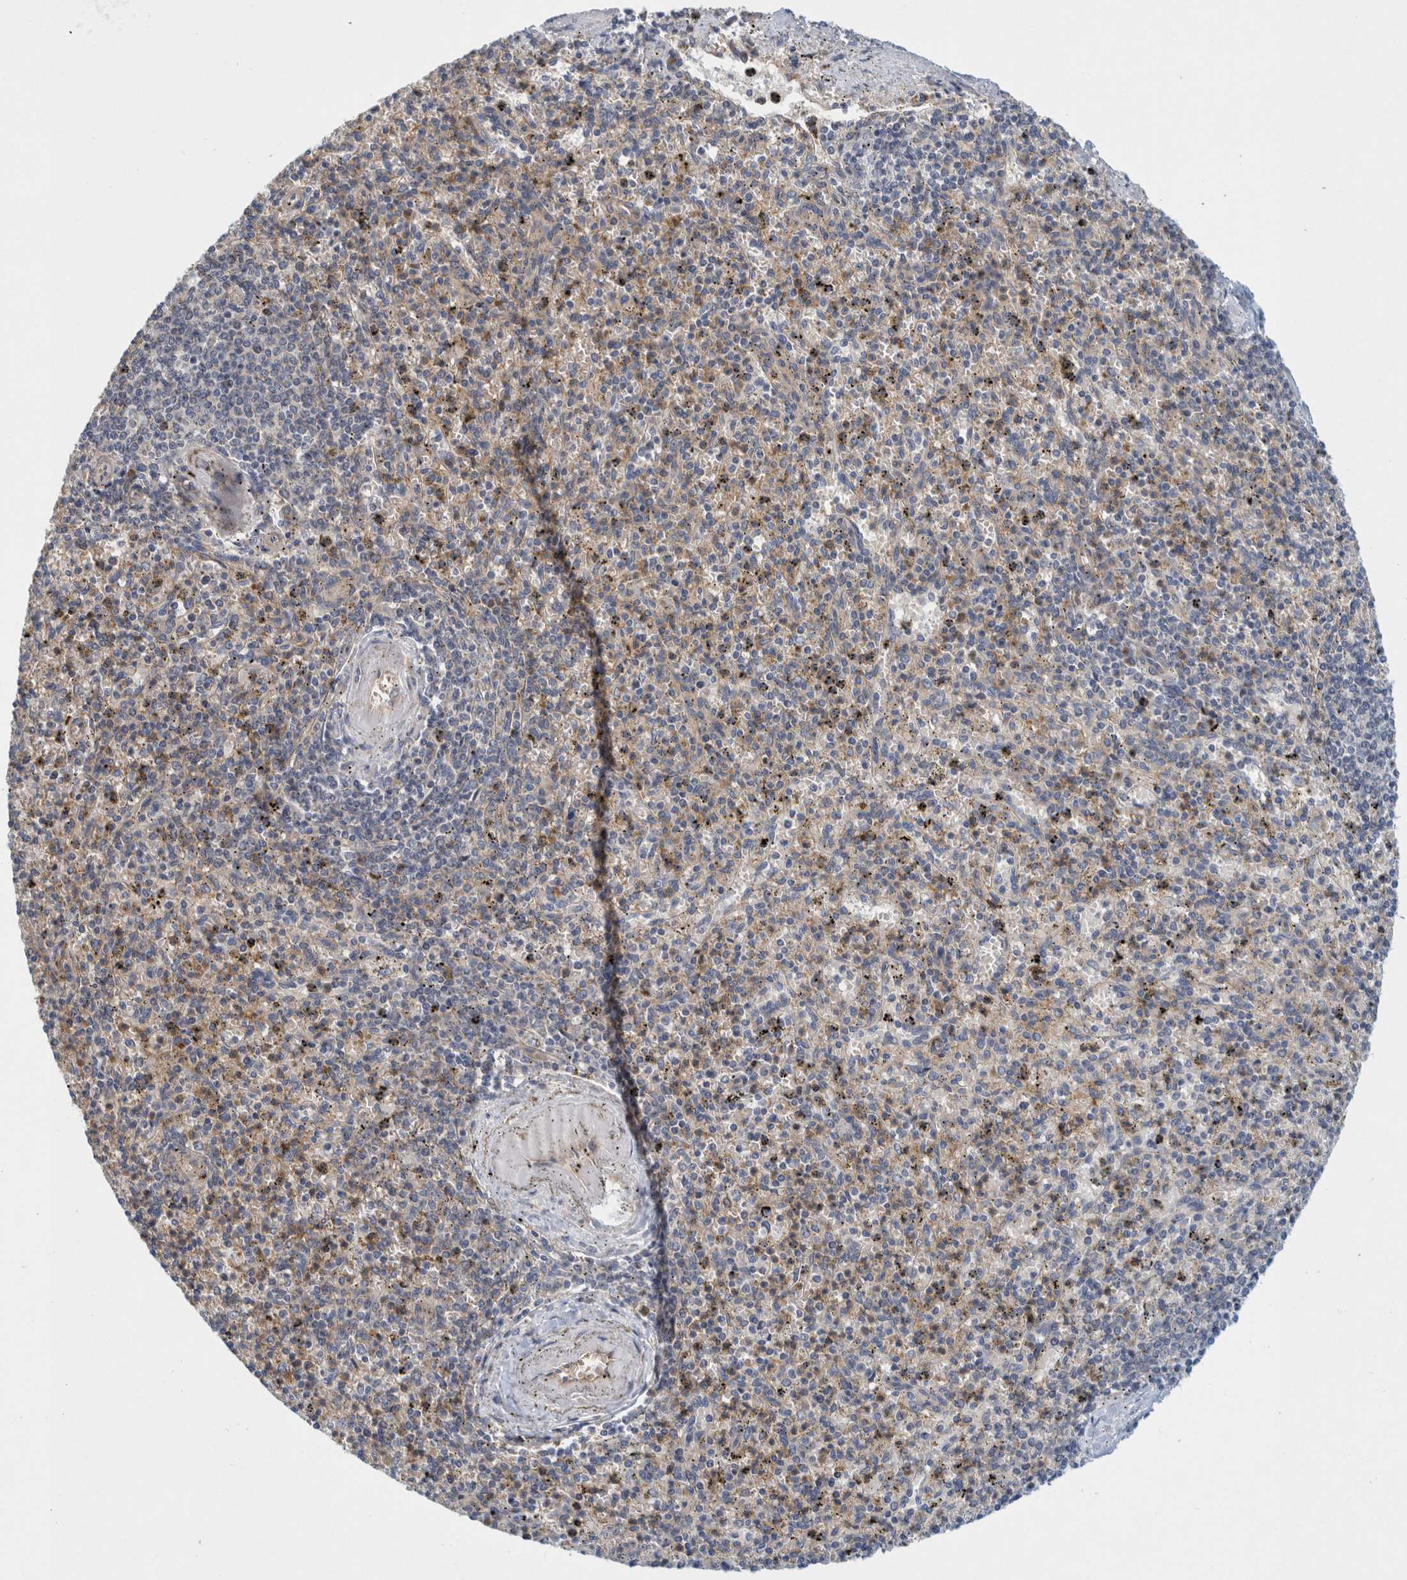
{"staining": {"intensity": "weak", "quantity": ">75%", "location": "cytoplasmic/membranous"}, "tissue": "spleen", "cell_type": "Cells in red pulp", "image_type": "normal", "snomed": [{"axis": "morphology", "description": "Normal tissue, NOS"}, {"axis": "topography", "description": "Spleen"}], "caption": "High-power microscopy captured an immunohistochemistry photomicrograph of benign spleen, revealing weak cytoplasmic/membranous expression in approximately >75% of cells in red pulp.", "gene": "ZNF324B", "patient": {"sex": "male", "age": 72}}